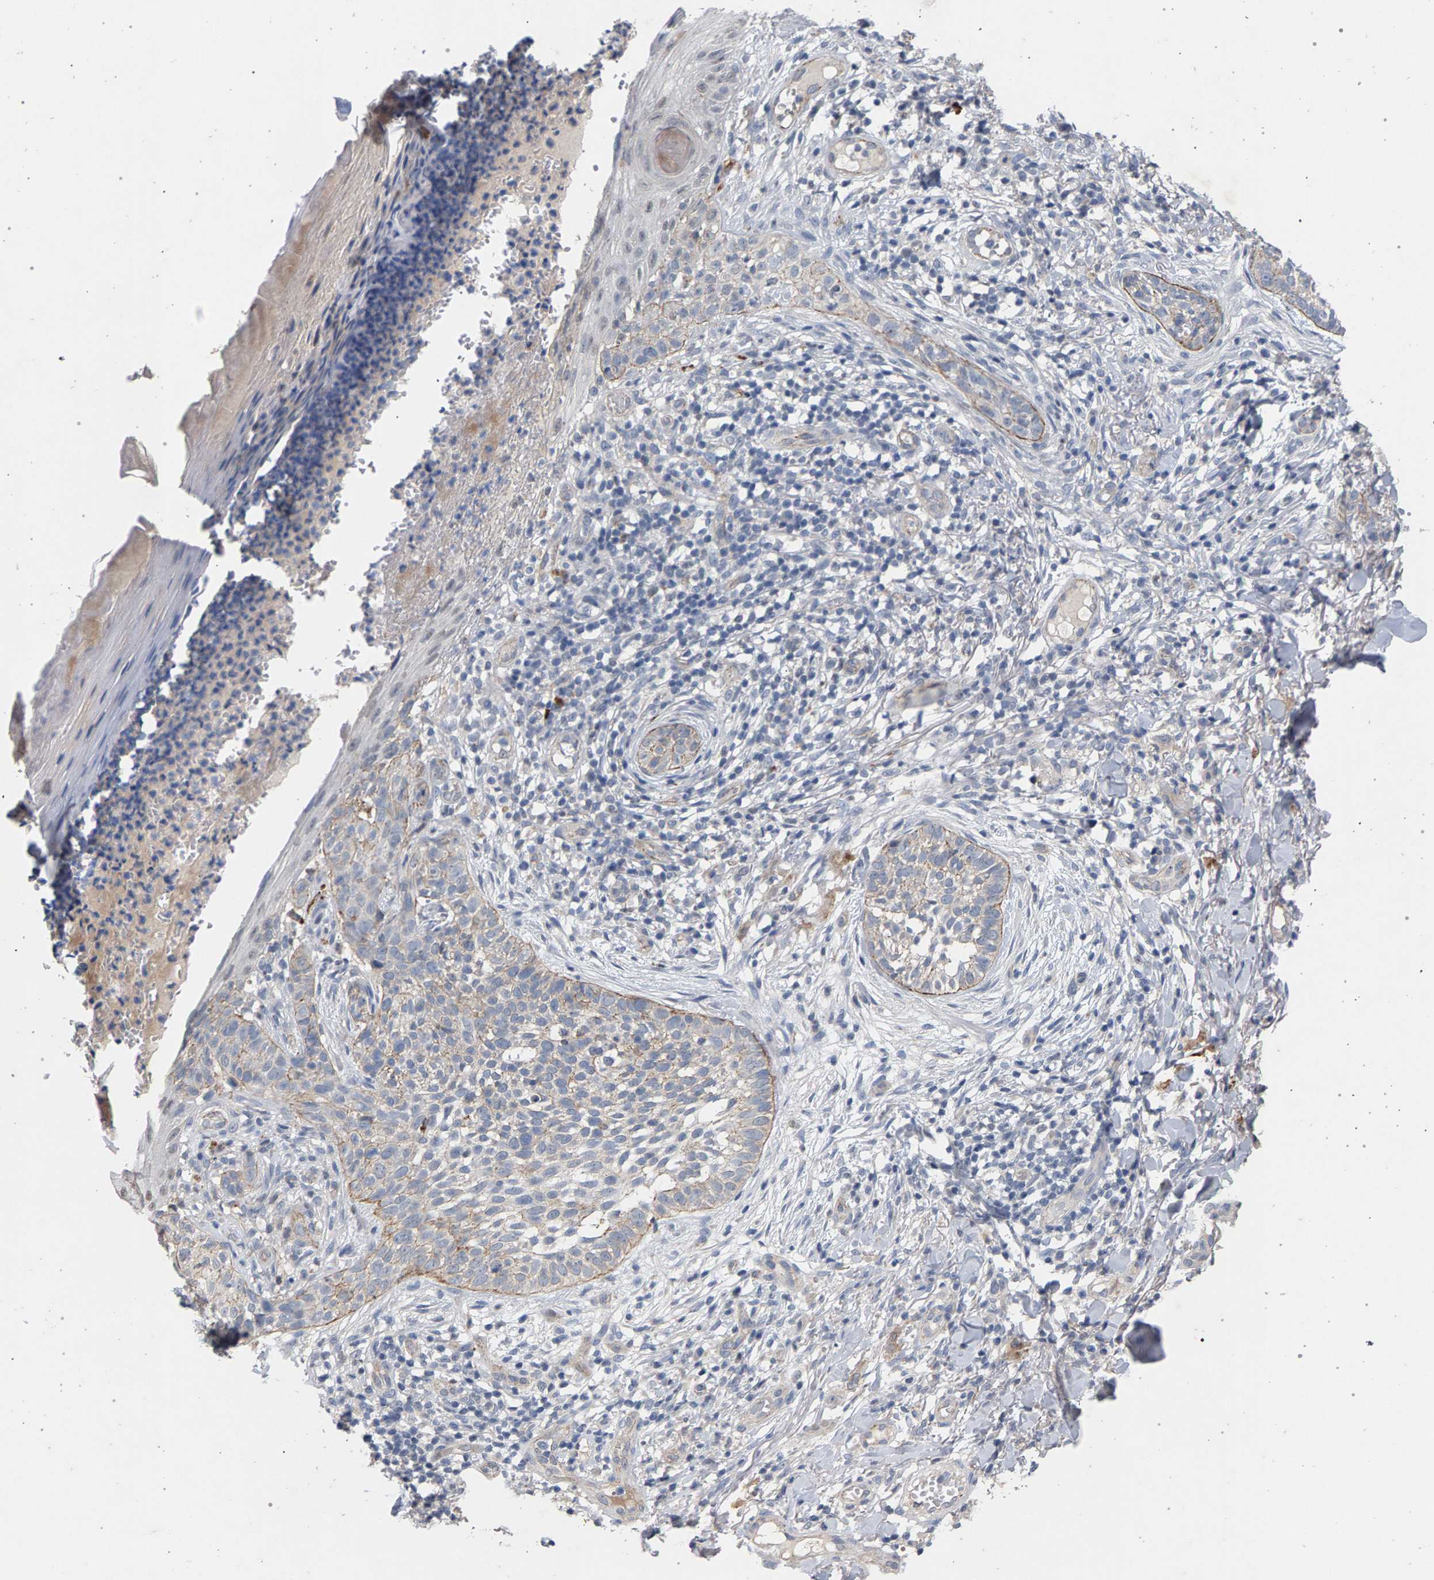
{"staining": {"intensity": "weak", "quantity": "<25%", "location": "cytoplasmic/membranous"}, "tissue": "skin cancer", "cell_type": "Tumor cells", "image_type": "cancer", "snomed": [{"axis": "morphology", "description": "Normal tissue, NOS"}, {"axis": "morphology", "description": "Basal cell carcinoma"}, {"axis": "topography", "description": "Skin"}], "caption": "Immunohistochemistry of skin cancer (basal cell carcinoma) reveals no expression in tumor cells. (Stains: DAB immunohistochemistry (IHC) with hematoxylin counter stain, Microscopy: brightfield microscopy at high magnification).", "gene": "MAMDC2", "patient": {"sex": "male", "age": 67}}